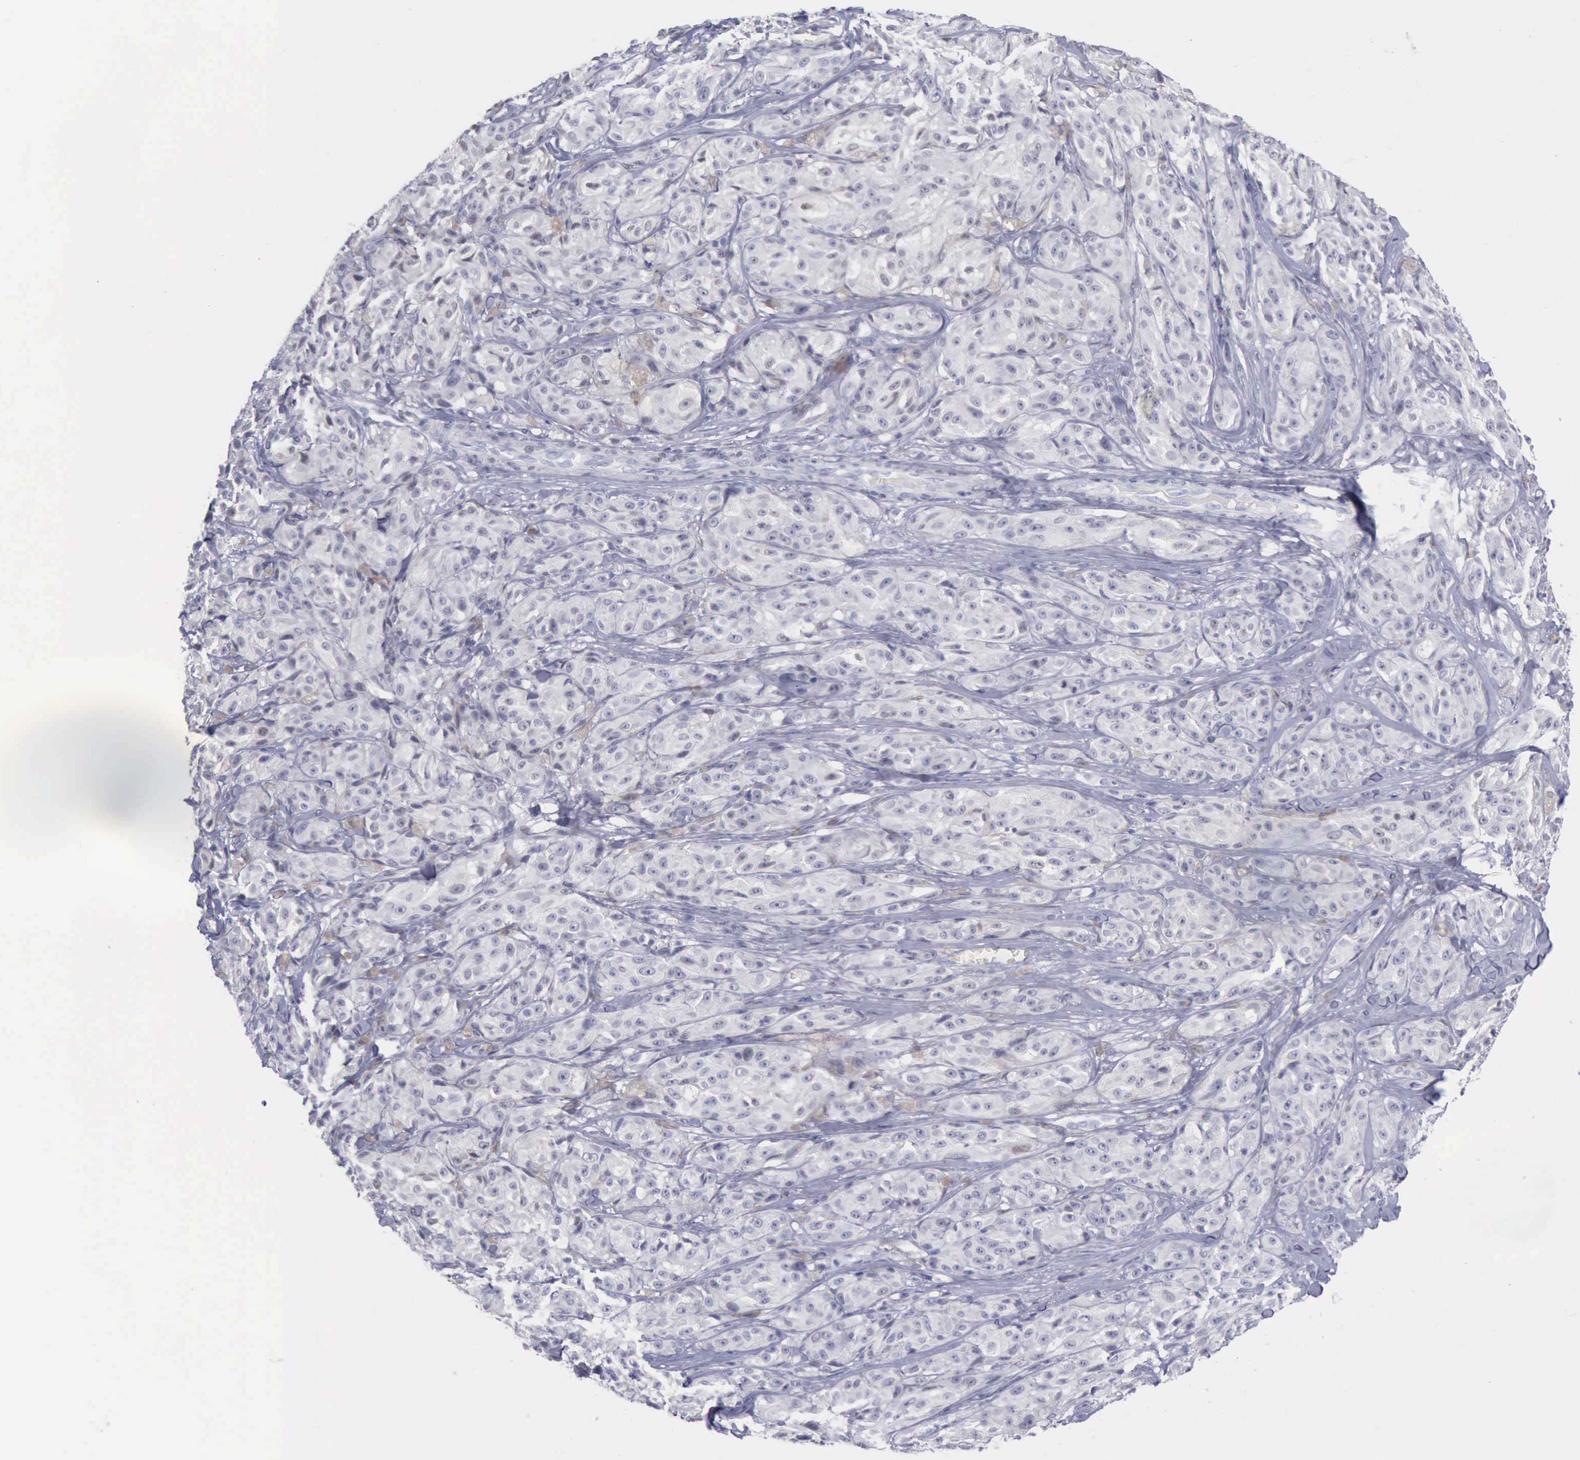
{"staining": {"intensity": "negative", "quantity": "none", "location": "none"}, "tissue": "melanoma", "cell_type": "Tumor cells", "image_type": "cancer", "snomed": [{"axis": "morphology", "description": "Malignant melanoma, NOS"}, {"axis": "topography", "description": "Skin"}], "caption": "Tumor cells show no significant positivity in malignant melanoma.", "gene": "SATB2", "patient": {"sex": "male", "age": 56}}